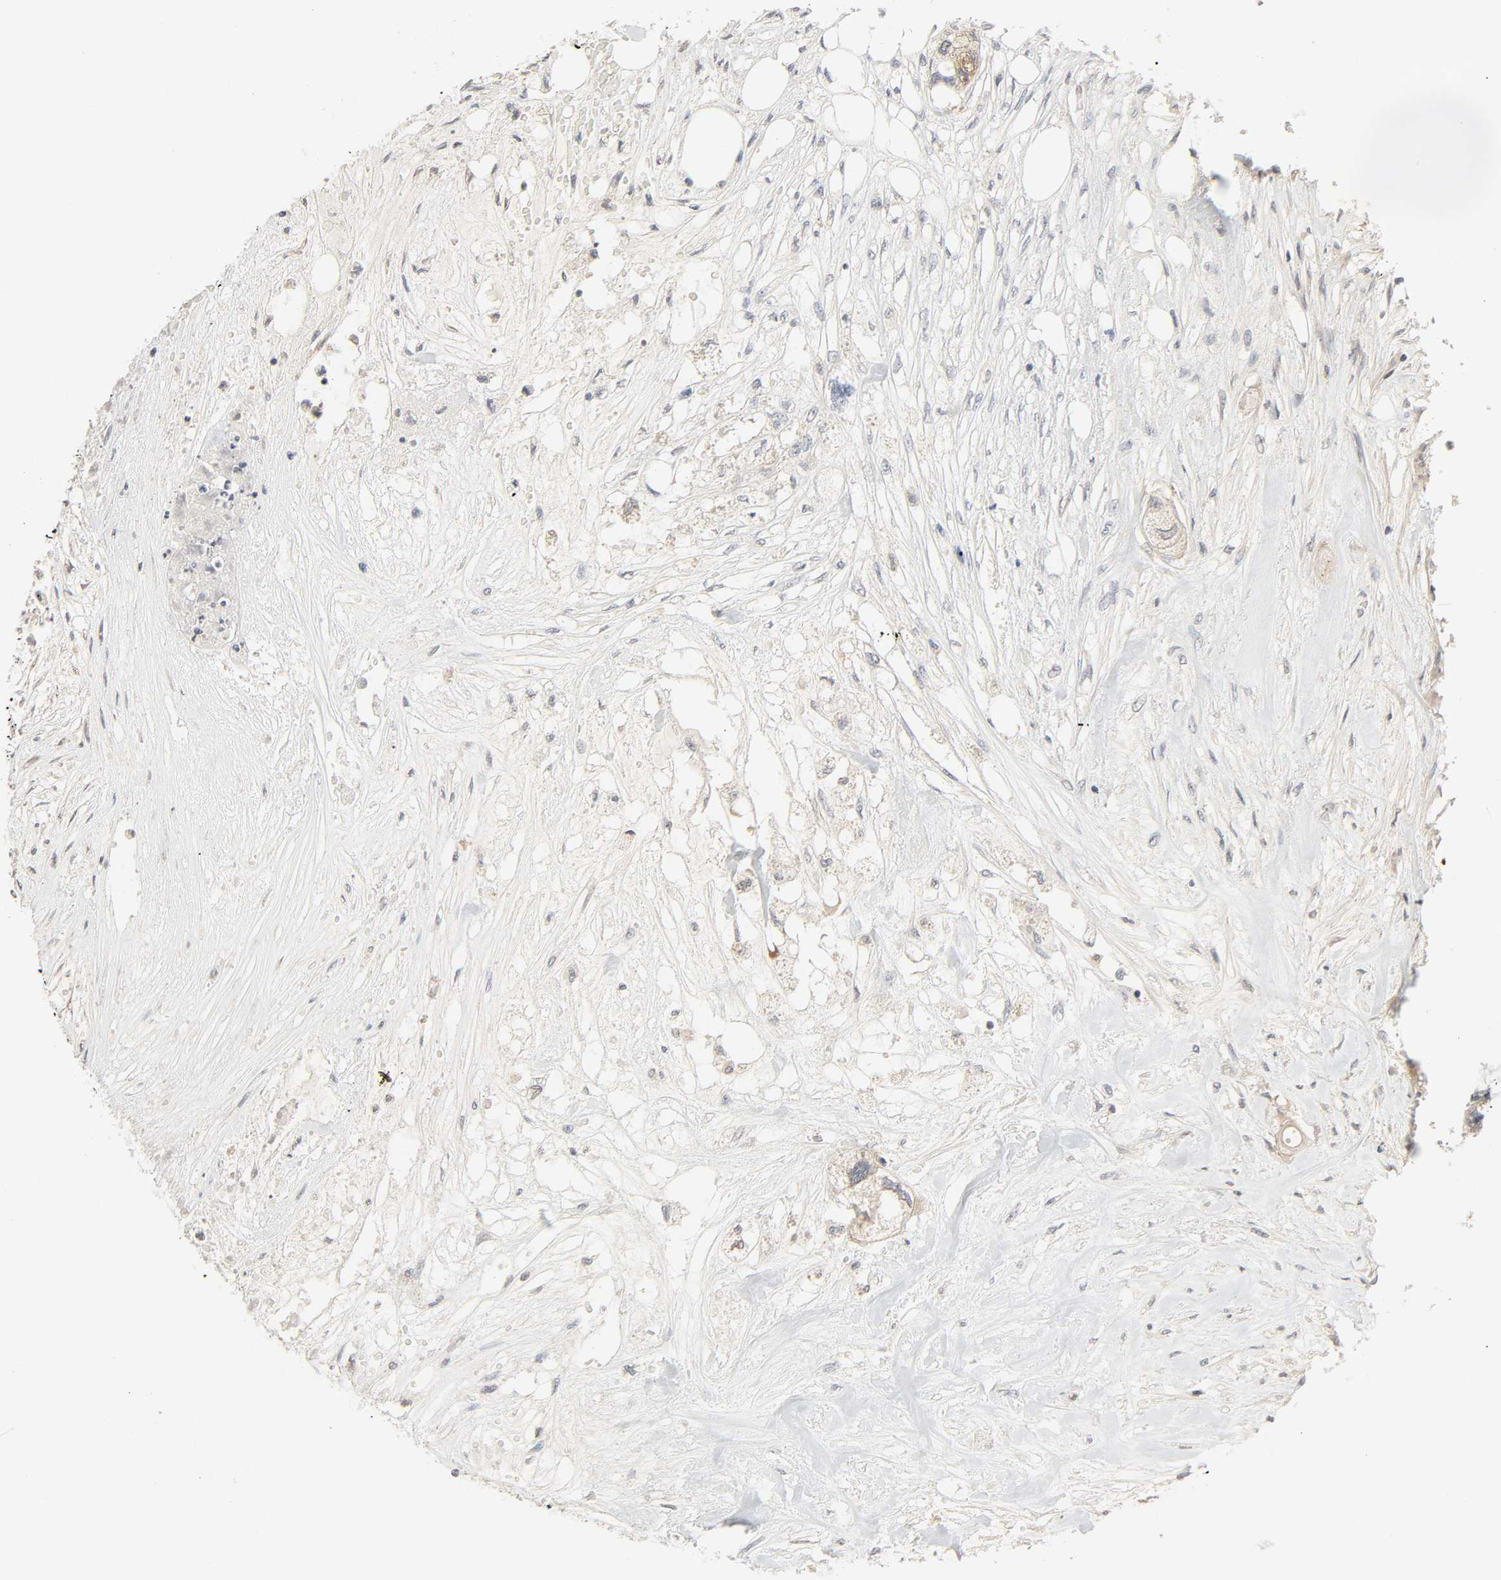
{"staining": {"intensity": "weak", "quantity": ">75%", "location": "cytoplasmic/membranous"}, "tissue": "colorectal cancer", "cell_type": "Tumor cells", "image_type": "cancer", "snomed": [{"axis": "morphology", "description": "Adenocarcinoma, NOS"}, {"axis": "topography", "description": "Colon"}], "caption": "This image displays adenocarcinoma (colorectal) stained with immunohistochemistry (IHC) to label a protein in brown. The cytoplasmic/membranous of tumor cells show weak positivity for the protein. Nuclei are counter-stained blue.", "gene": "PTK2", "patient": {"sex": "female", "age": 57}}